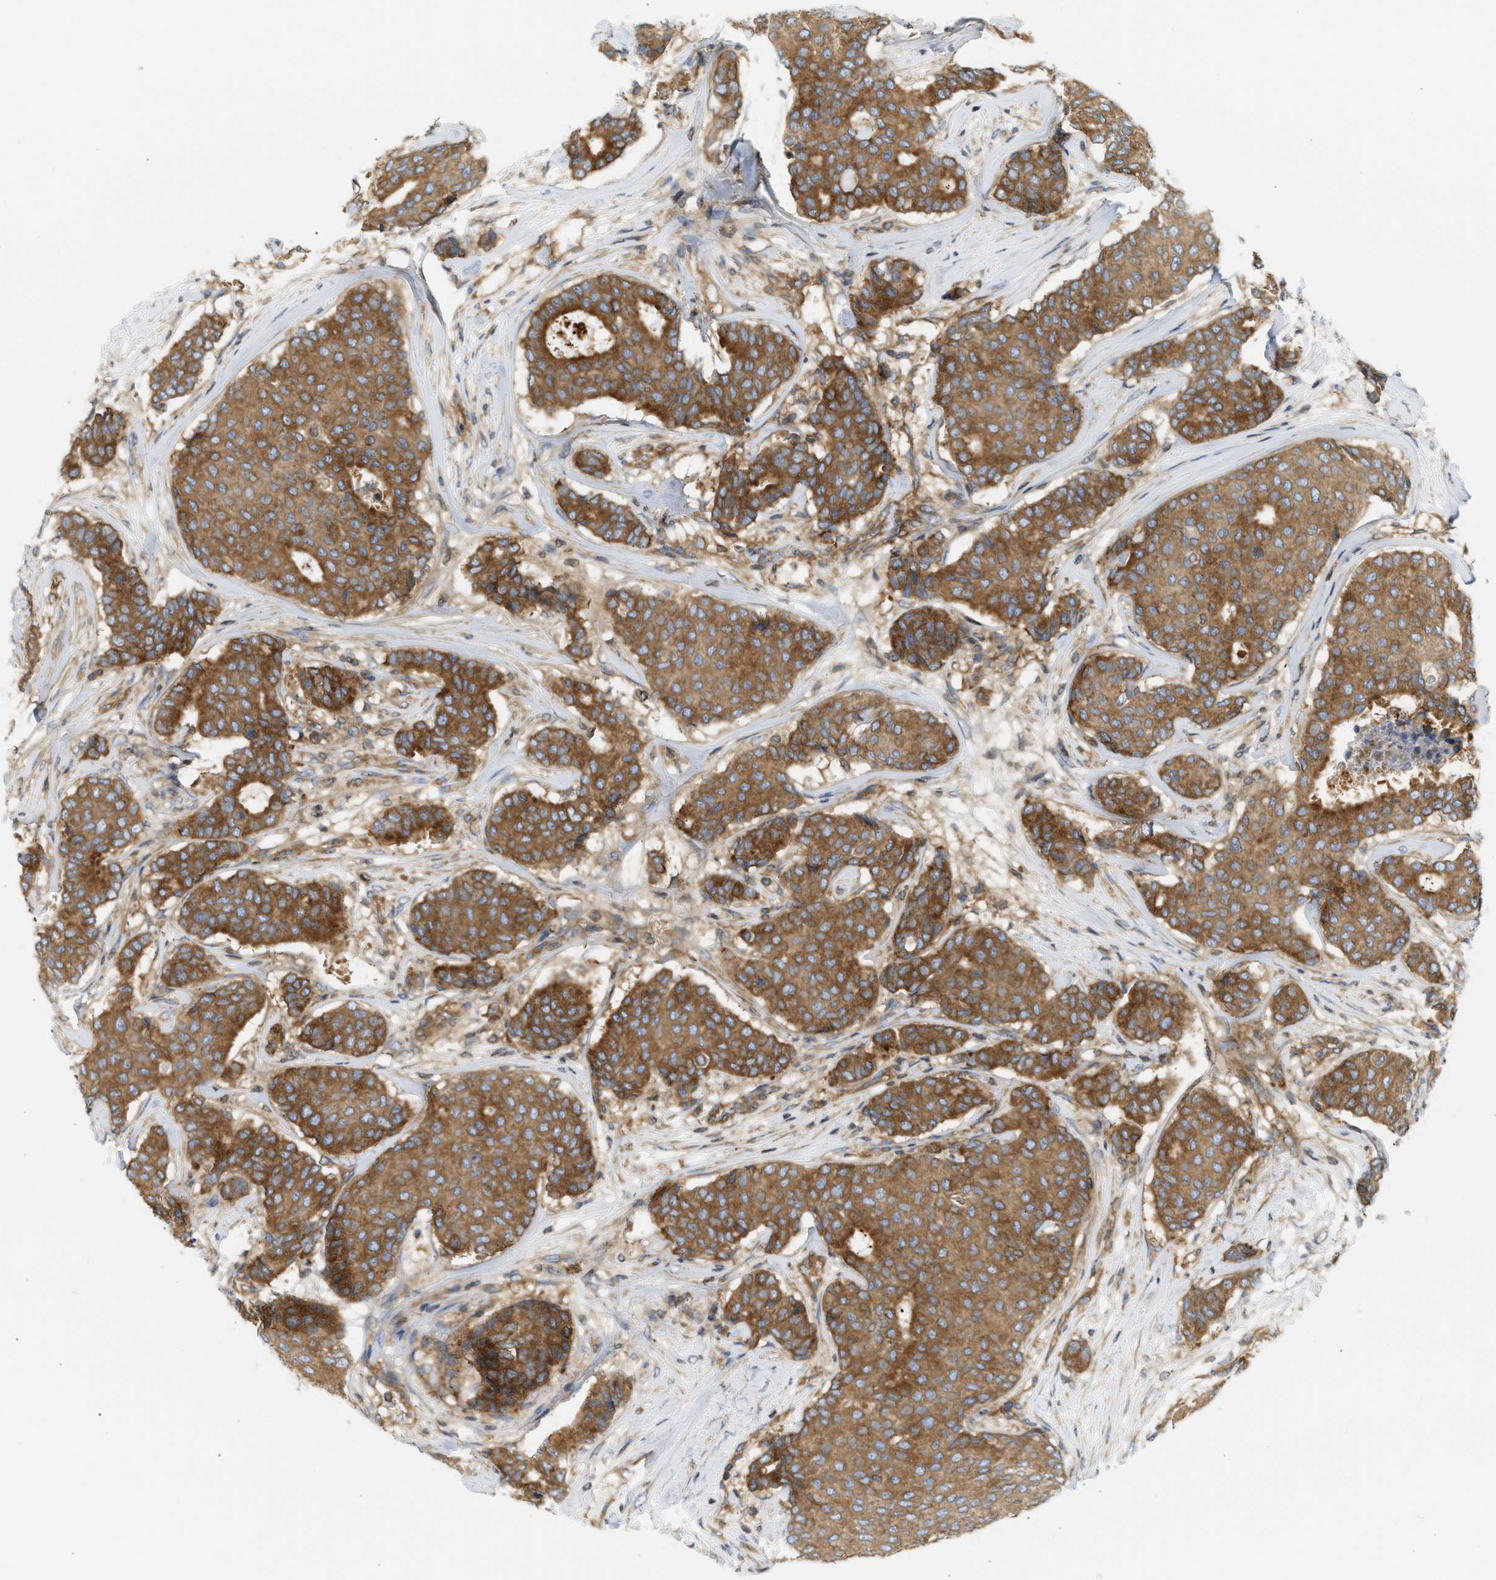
{"staining": {"intensity": "strong", "quantity": ">75%", "location": "cytoplasmic/membranous"}, "tissue": "breast cancer", "cell_type": "Tumor cells", "image_type": "cancer", "snomed": [{"axis": "morphology", "description": "Duct carcinoma"}, {"axis": "topography", "description": "Breast"}], "caption": "Immunohistochemistry (DAB (3,3'-diaminobenzidine)) staining of human breast infiltrating ductal carcinoma reveals strong cytoplasmic/membranous protein positivity in approximately >75% of tumor cells.", "gene": "STRN", "patient": {"sex": "female", "age": 75}}